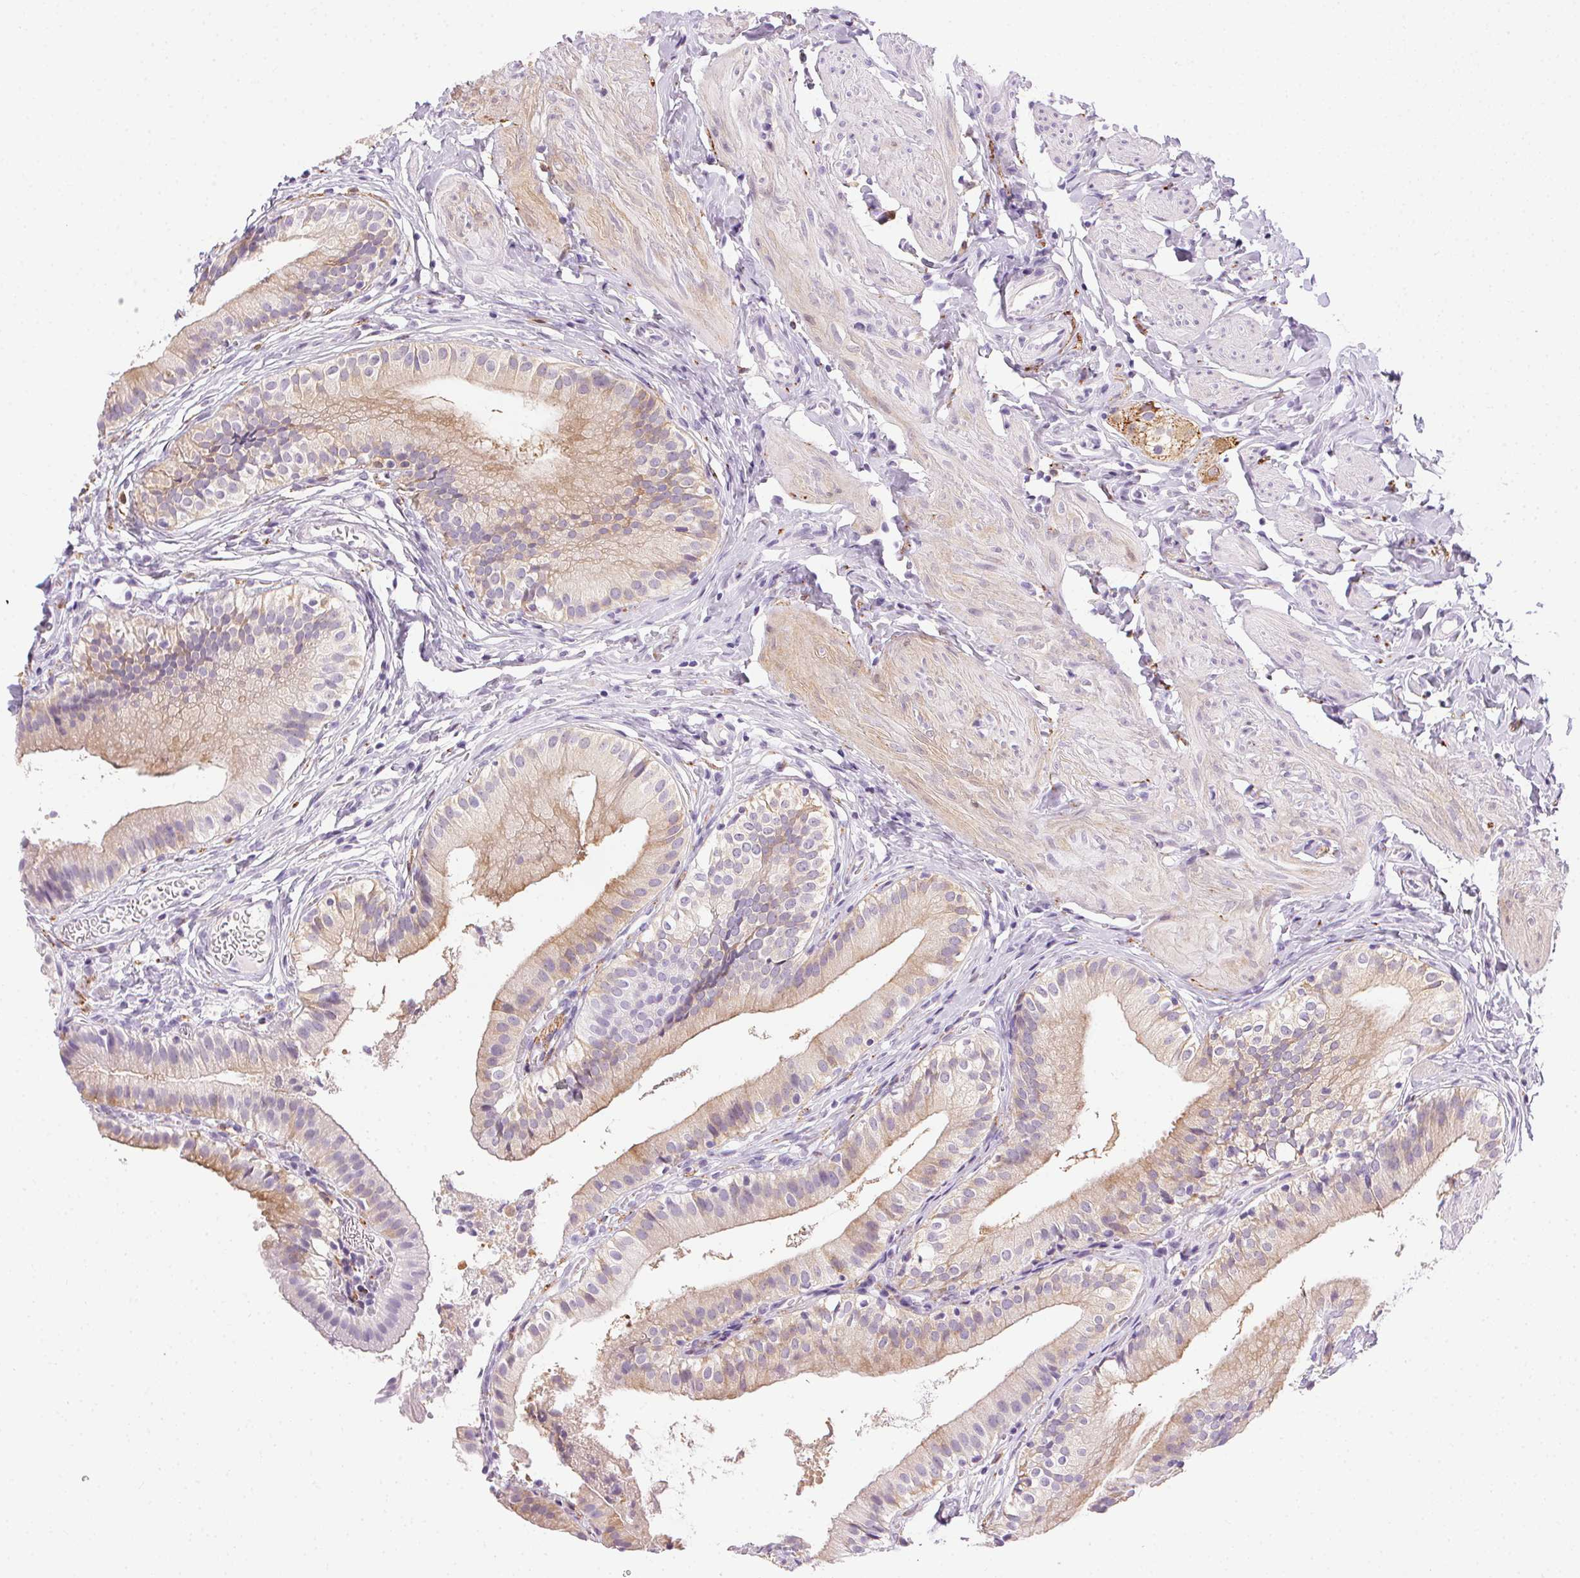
{"staining": {"intensity": "weak", "quantity": "25%-75%", "location": "cytoplasmic/membranous"}, "tissue": "gallbladder", "cell_type": "Glandular cells", "image_type": "normal", "snomed": [{"axis": "morphology", "description": "Normal tissue, NOS"}, {"axis": "topography", "description": "Gallbladder"}], "caption": "Protein staining exhibits weak cytoplasmic/membranous expression in approximately 25%-75% of glandular cells in unremarkable gallbladder. Using DAB (3,3'-diaminobenzidine) (brown) and hematoxylin (blue) stains, captured at high magnification using brightfield microscopy.", "gene": "CADPS", "patient": {"sex": "female", "age": 47}}